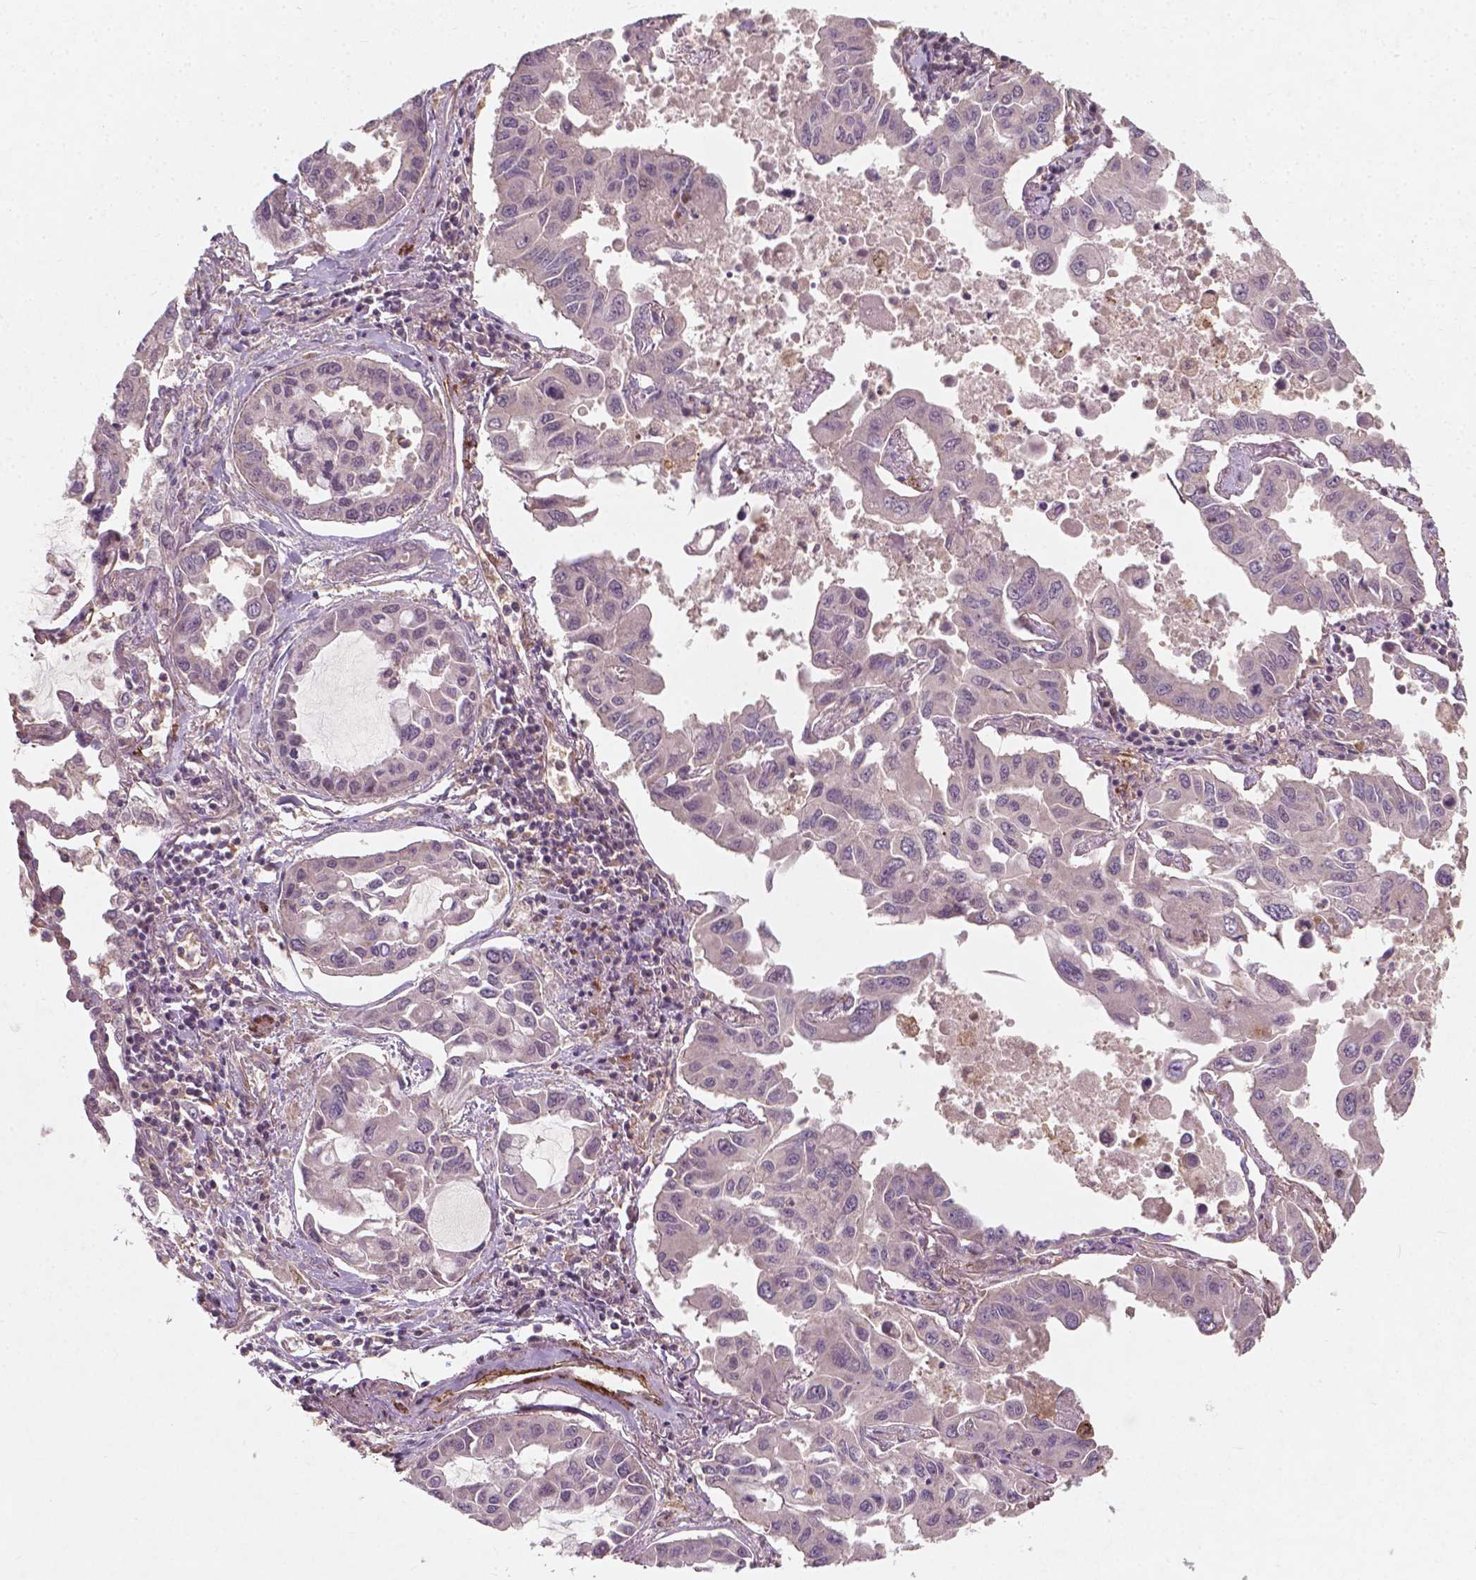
{"staining": {"intensity": "negative", "quantity": "none", "location": "none"}, "tissue": "lung cancer", "cell_type": "Tumor cells", "image_type": "cancer", "snomed": [{"axis": "morphology", "description": "Adenocarcinoma, NOS"}, {"axis": "topography", "description": "Lung"}], "caption": "Immunohistochemistry (IHC) photomicrograph of human lung adenocarcinoma stained for a protein (brown), which exhibits no staining in tumor cells. (Immunohistochemistry, brightfield microscopy, high magnification).", "gene": "CYFIP2", "patient": {"sex": "male", "age": 64}}